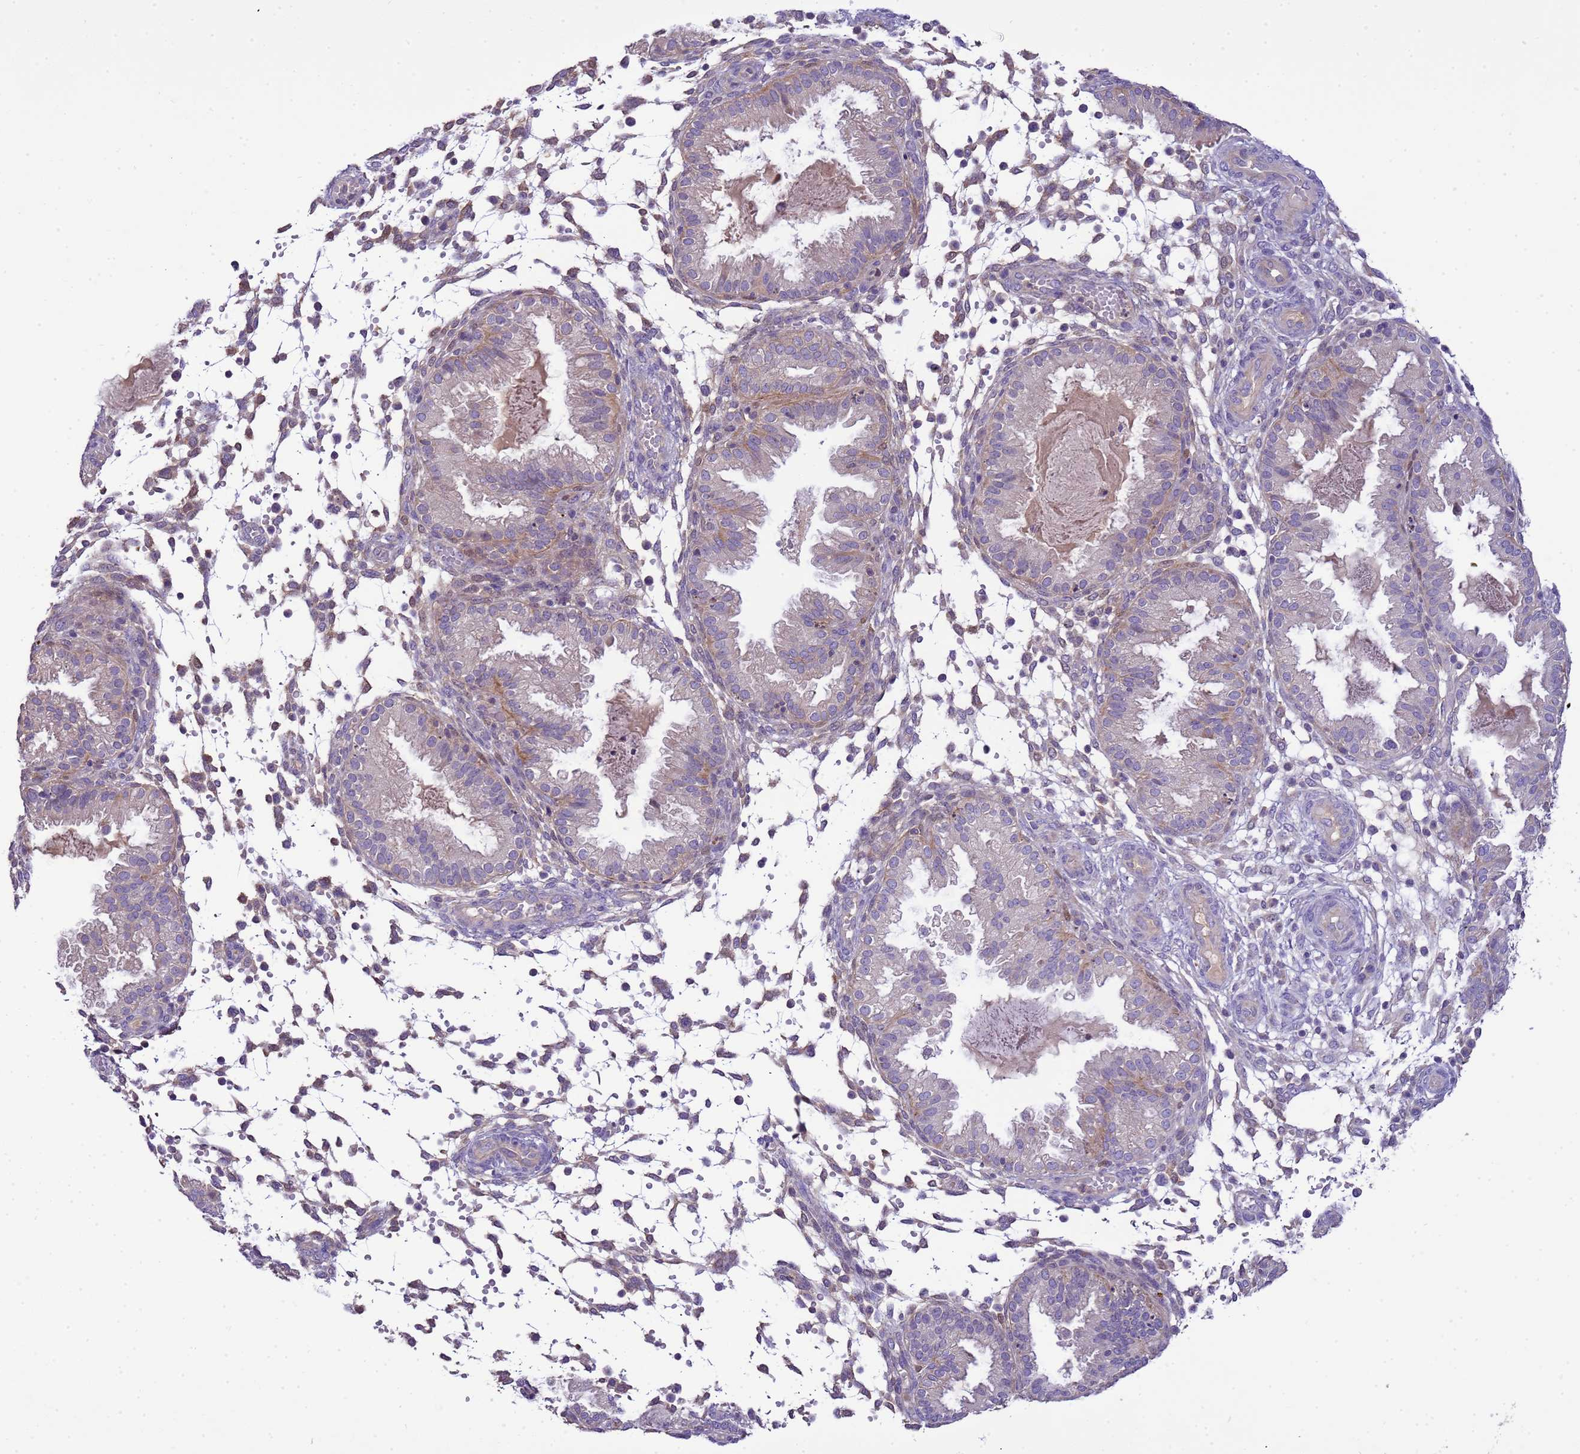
{"staining": {"intensity": "moderate", "quantity": "<25%", "location": "cytoplasmic/membranous"}, "tissue": "endometrium", "cell_type": "Cells in endometrial stroma", "image_type": "normal", "snomed": [{"axis": "morphology", "description": "Normal tissue, NOS"}, {"axis": "topography", "description": "Endometrium"}], "caption": "Immunohistochemical staining of benign human endometrium shows <25% levels of moderate cytoplasmic/membranous protein positivity in approximately <25% of cells in endometrial stroma.", "gene": "PLCXD3", "patient": {"sex": "female", "age": 33}}